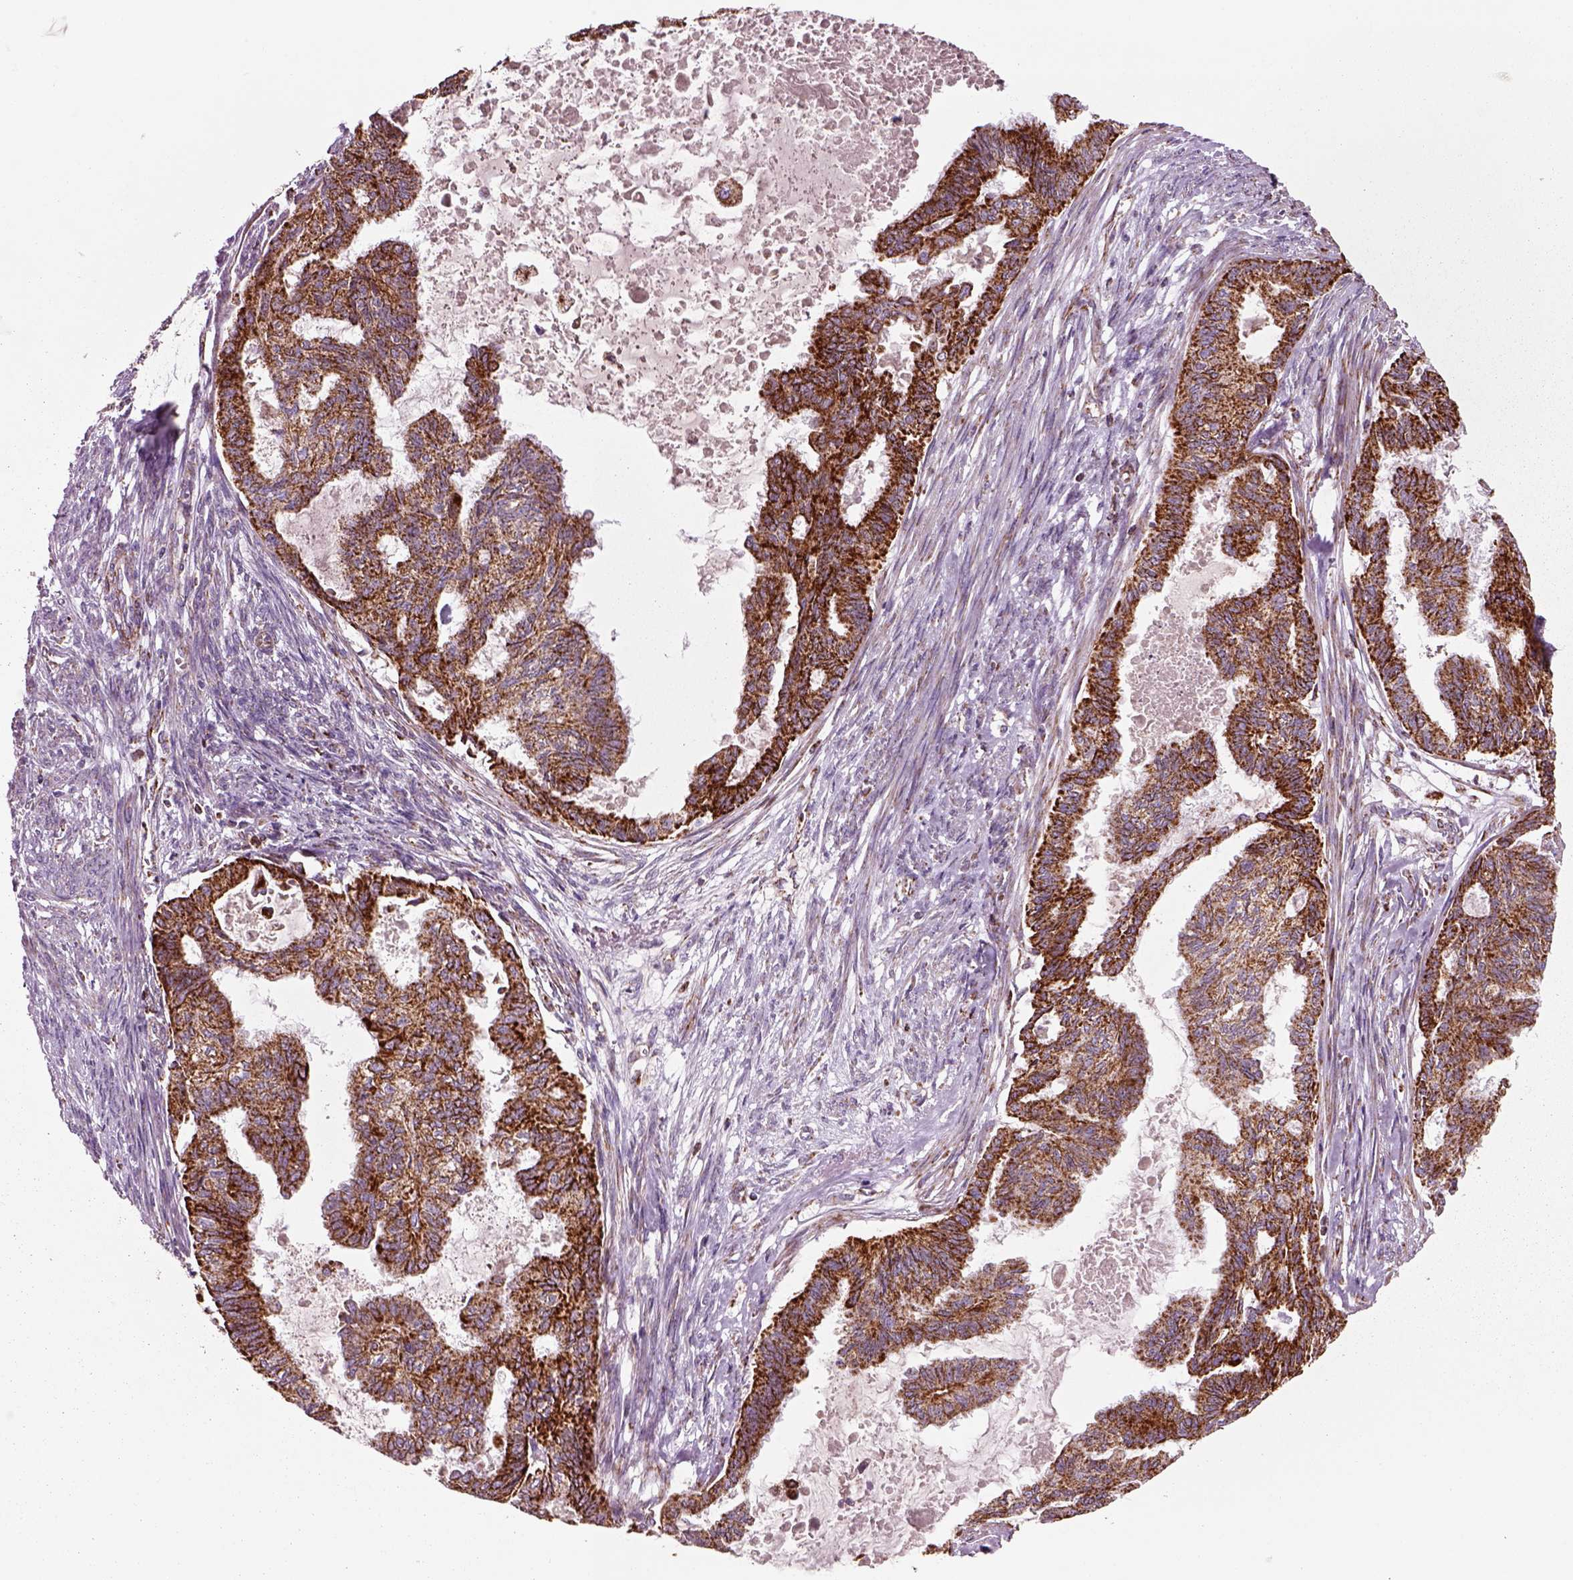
{"staining": {"intensity": "strong", "quantity": ">75%", "location": "cytoplasmic/membranous"}, "tissue": "endometrial cancer", "cell_type": "Tumor cells", "image_type": "cancer", "snomed": [{"axis": "morphology", "description": "Adenocarcinoma, NOS"}, {"axis": "topography", "description": "Endometrium"}], "caption": "Immunohistochemistry (DAB) staining of human endometrial adenocarcinoma displays strong cytoplasmic/membranous protein staining in approximately >75% of tumor cells.", "gene": "SLC25A24", "patient": {"sex": "female", "age": 86}}